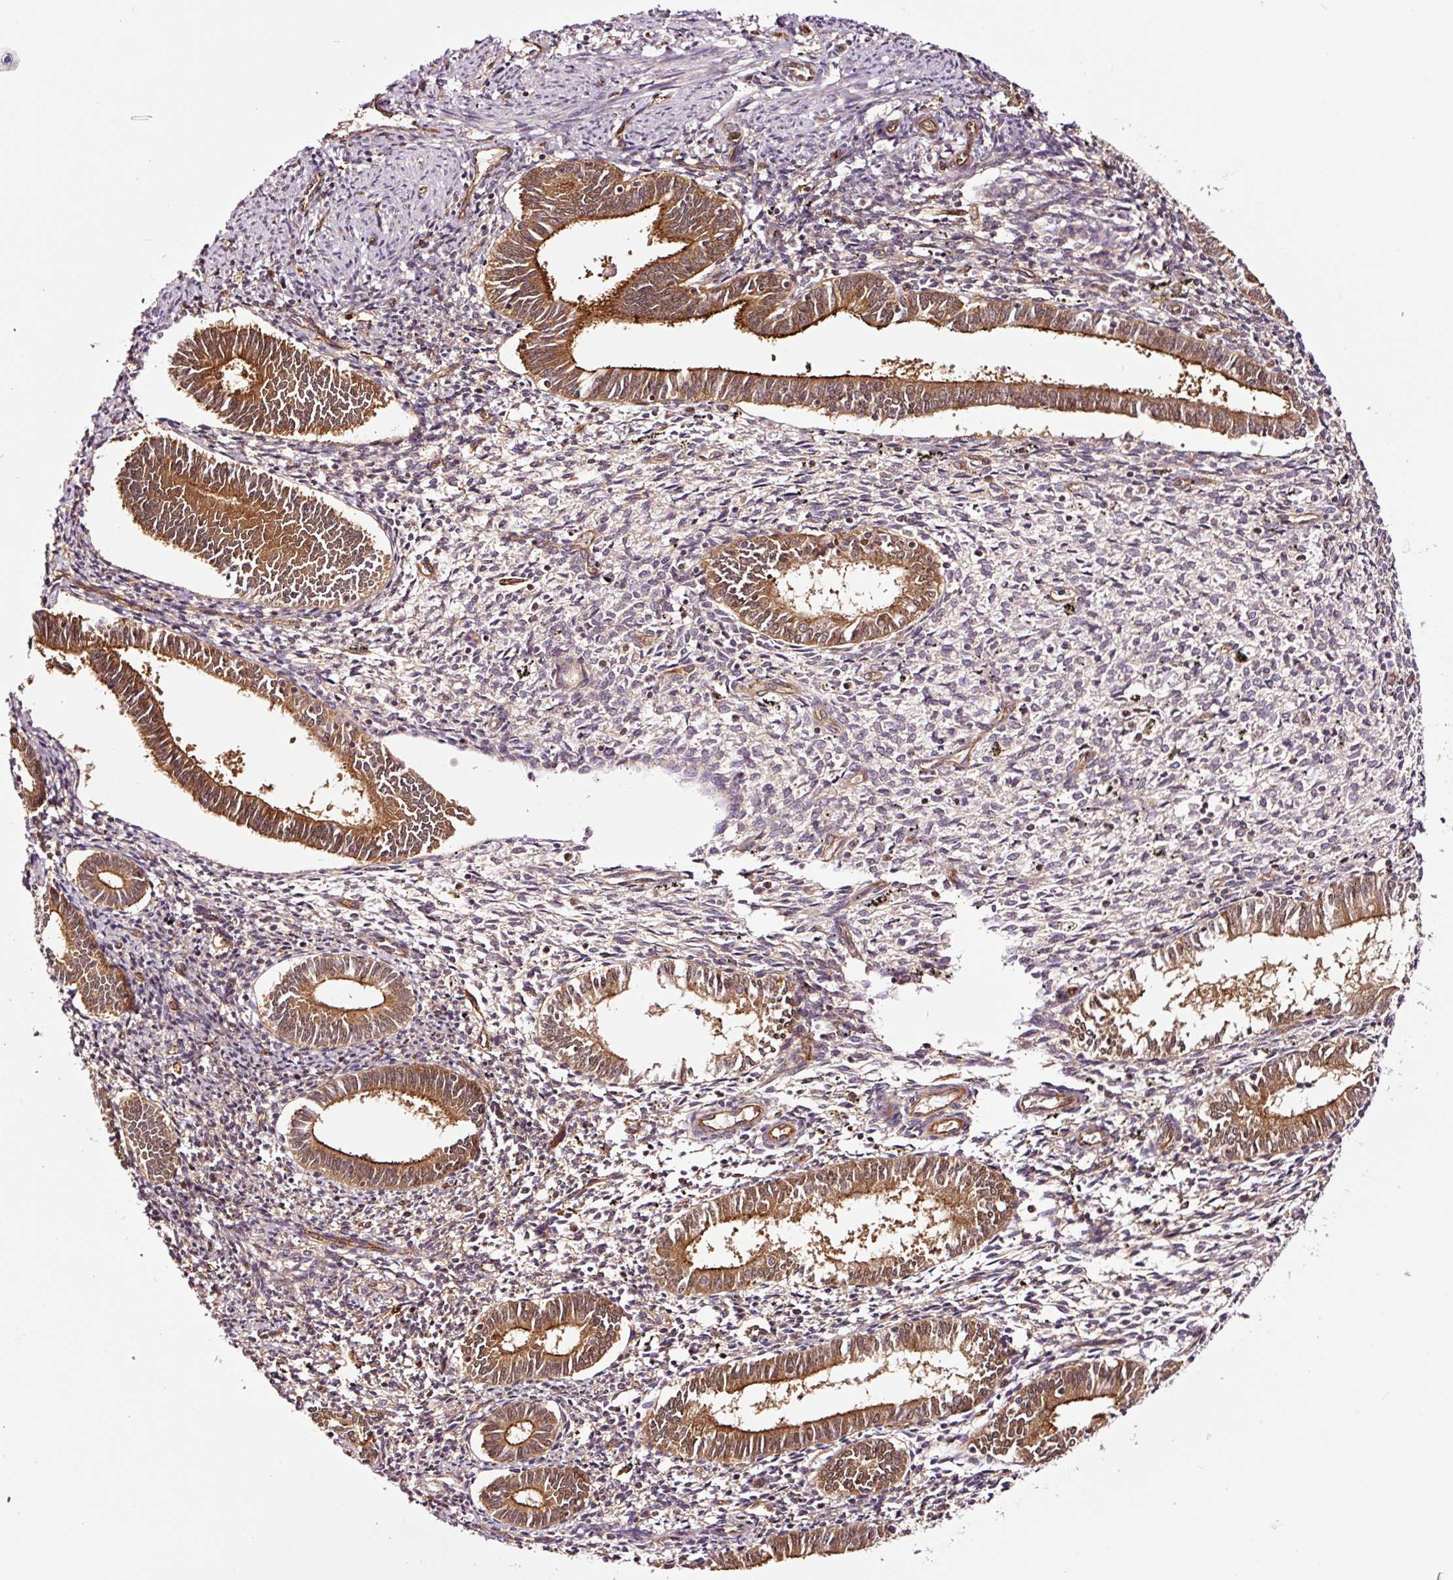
{"staining": {"intensity": "moderate", "quantity": "25%-75%", "location": "cytoplasmic/membranous,nuclear"}, "tissue": "endometrium", "cell_type": "Cells in endometrial stroma", "image_type": "normal", "snomed": [{"axis": "morphology", "description": "Normal tissue, NOS"}, {"axis": "topography", "description": "Endometrium"}], "caption": "Immunohistochemistry (IHC) micrograph of normal human endometrium stained for a protein (brown), which demonstrates medium levels of moderate cytoplasmic/membranous,nuclear expression in about 25%-75% of cells in endometrial stroma.", "gene": "METAP1", "patient": {"sex": "female", "age": 41}}